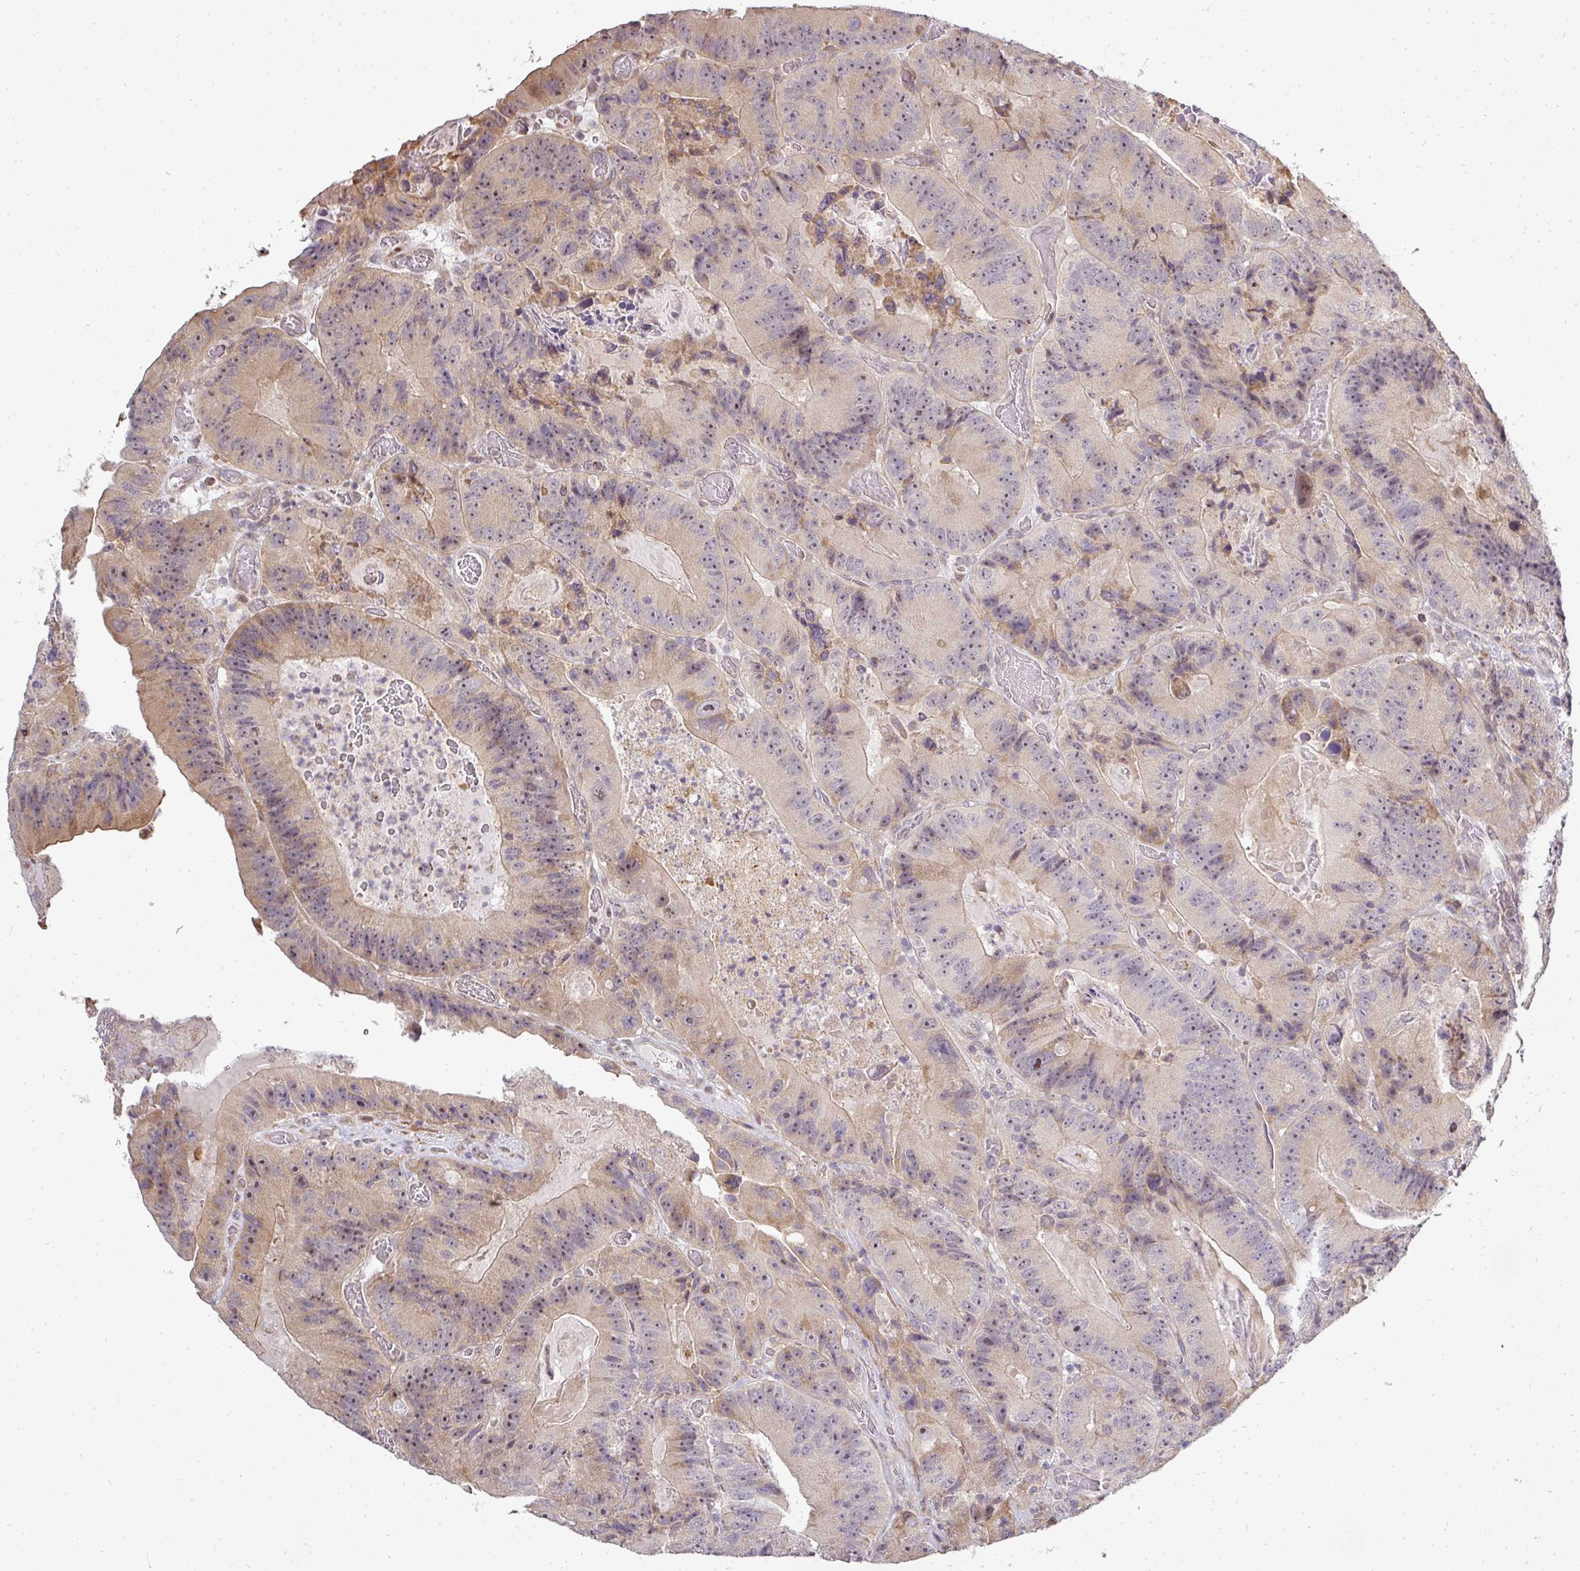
{"staining": {"intensity": "weak", "quantity": "25%-75%", "location": "cytoplasmic/membranous,nuclear"}, "tissue": "colorectal cancer", "cell_type": "Tumor cells", "image_type": "cancer", "snomed": [{"axis": "morphology", "description": "Adenocarcinoma, NOS"}, {"axis": "topography", "description": "Colon"}], "caption": "Tumor cells show low levels of weak cytoplasmic/membranous and nuclear expression in about 25%-75% of cells in colorectal cancer (adenocarcinoma). Using DAB (brown) and hematoxylin (blue) stains, captured at high magnification using brightfield microscopy.", "gene": "PATZ1", "patient": {"sex": "female", "age": 86}}